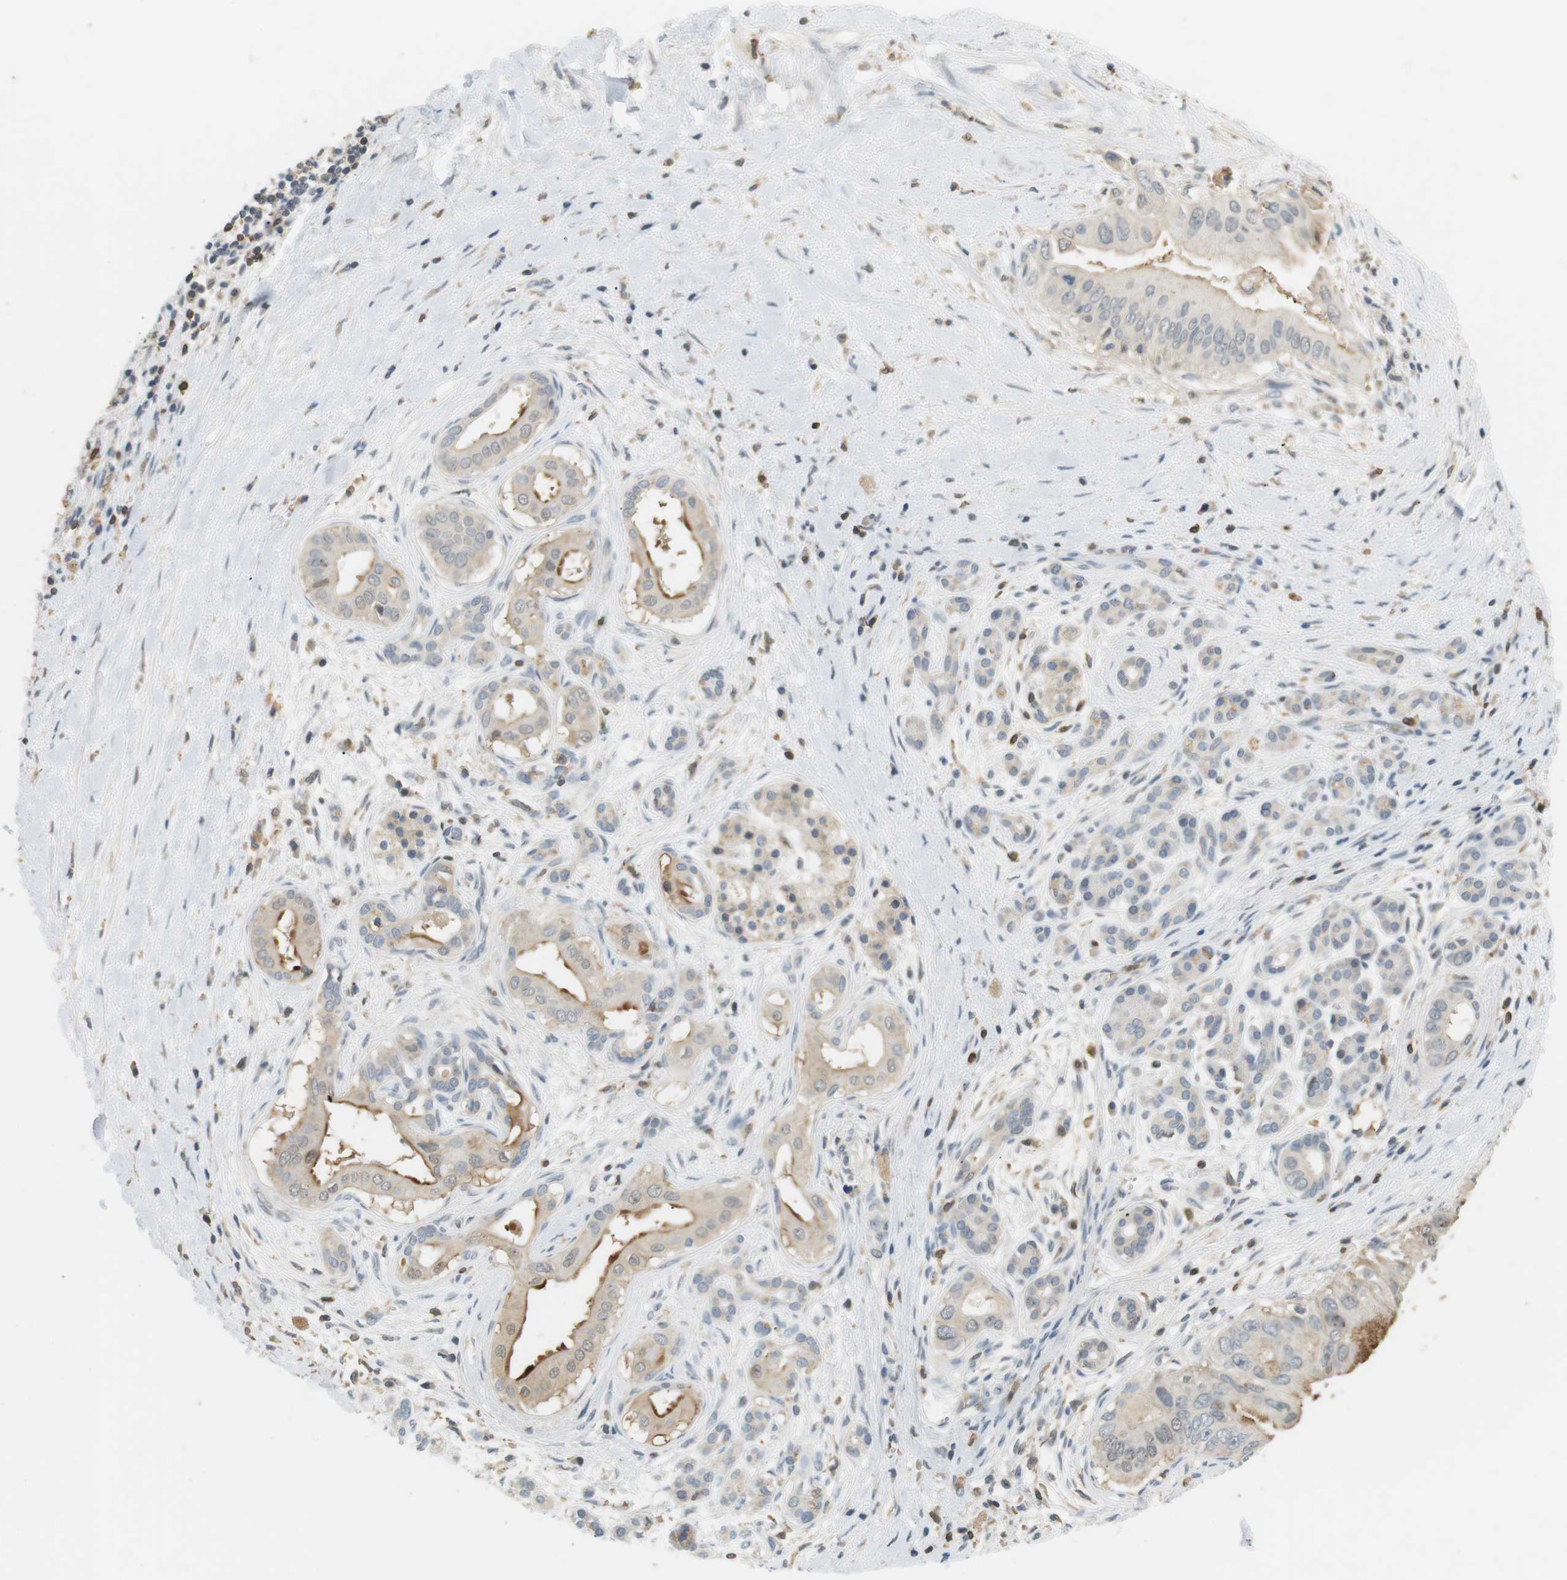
{"staining": {"intensity": "moderate", "quantity": ">75%", "location": "cytoplasmic/membranous"}, "tissue": "pancreatic cancer", "cell_type": "Tumor cells", "image_type": "cancer", "snomed": [{"axis": "morphology", "description": "Adenocarcinoma, NOS"}, {"axis": "topography", "description": "Pancreas"}], "caption": "Tumor cells exhibit medium levels of moderate cytoplasmic/membranous staining in about >75% of cells in pancreatic adenocarcinoma. (Stains: DAB in brown, nuclei in blue, Microscopy: brightfield microscopy at high magnification).", "gene": "P2RY1", "patient": {"sex": "male", "age": 55}}